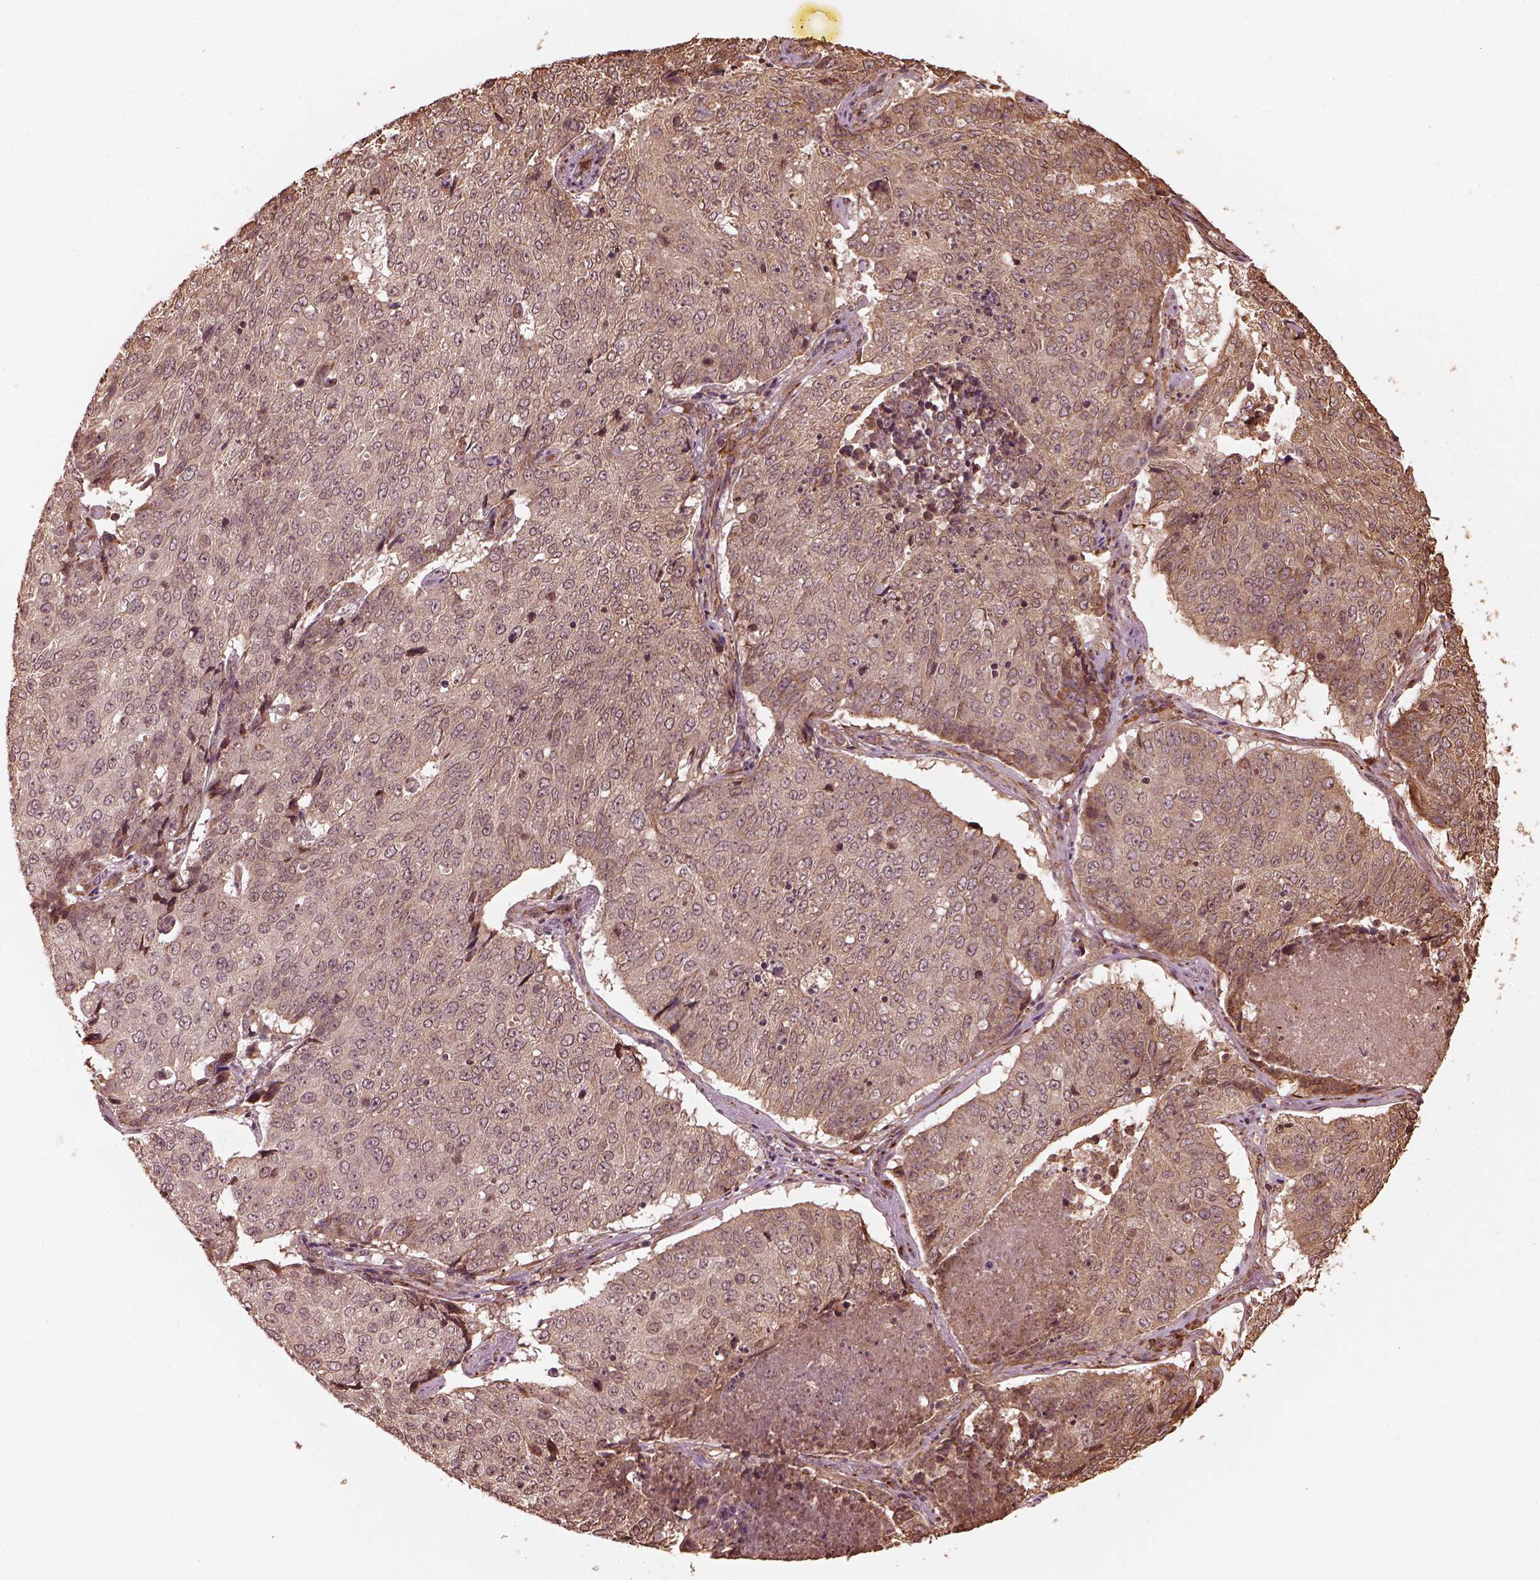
{"staining": {"intensity": "weak", "quantity": "25%-75%", "location": "cytoplasmic/membranous"}, "tissue": "lung cancer", "cell_type": "Tumor cells", "image_type": "cancer", "snomed": [{"axis": "morphology", "description": "Normal tissue, NOS"}, {"axis": "morphology", "description": "Squamous cell carcinoma, NOS"}, {"axis": "topography", "description": "Bronchus"}, {"axis": "topography", "description": "Lung"}], "caption": "Human lung squamous cell carcinoma stained with a brown dye reveals weak cytoplasmic/membranous positive positivity in approximately 25%-75% of tumor cells.", "gene": "ZNF292", "patient": {"sex": "male", "age": 64}}